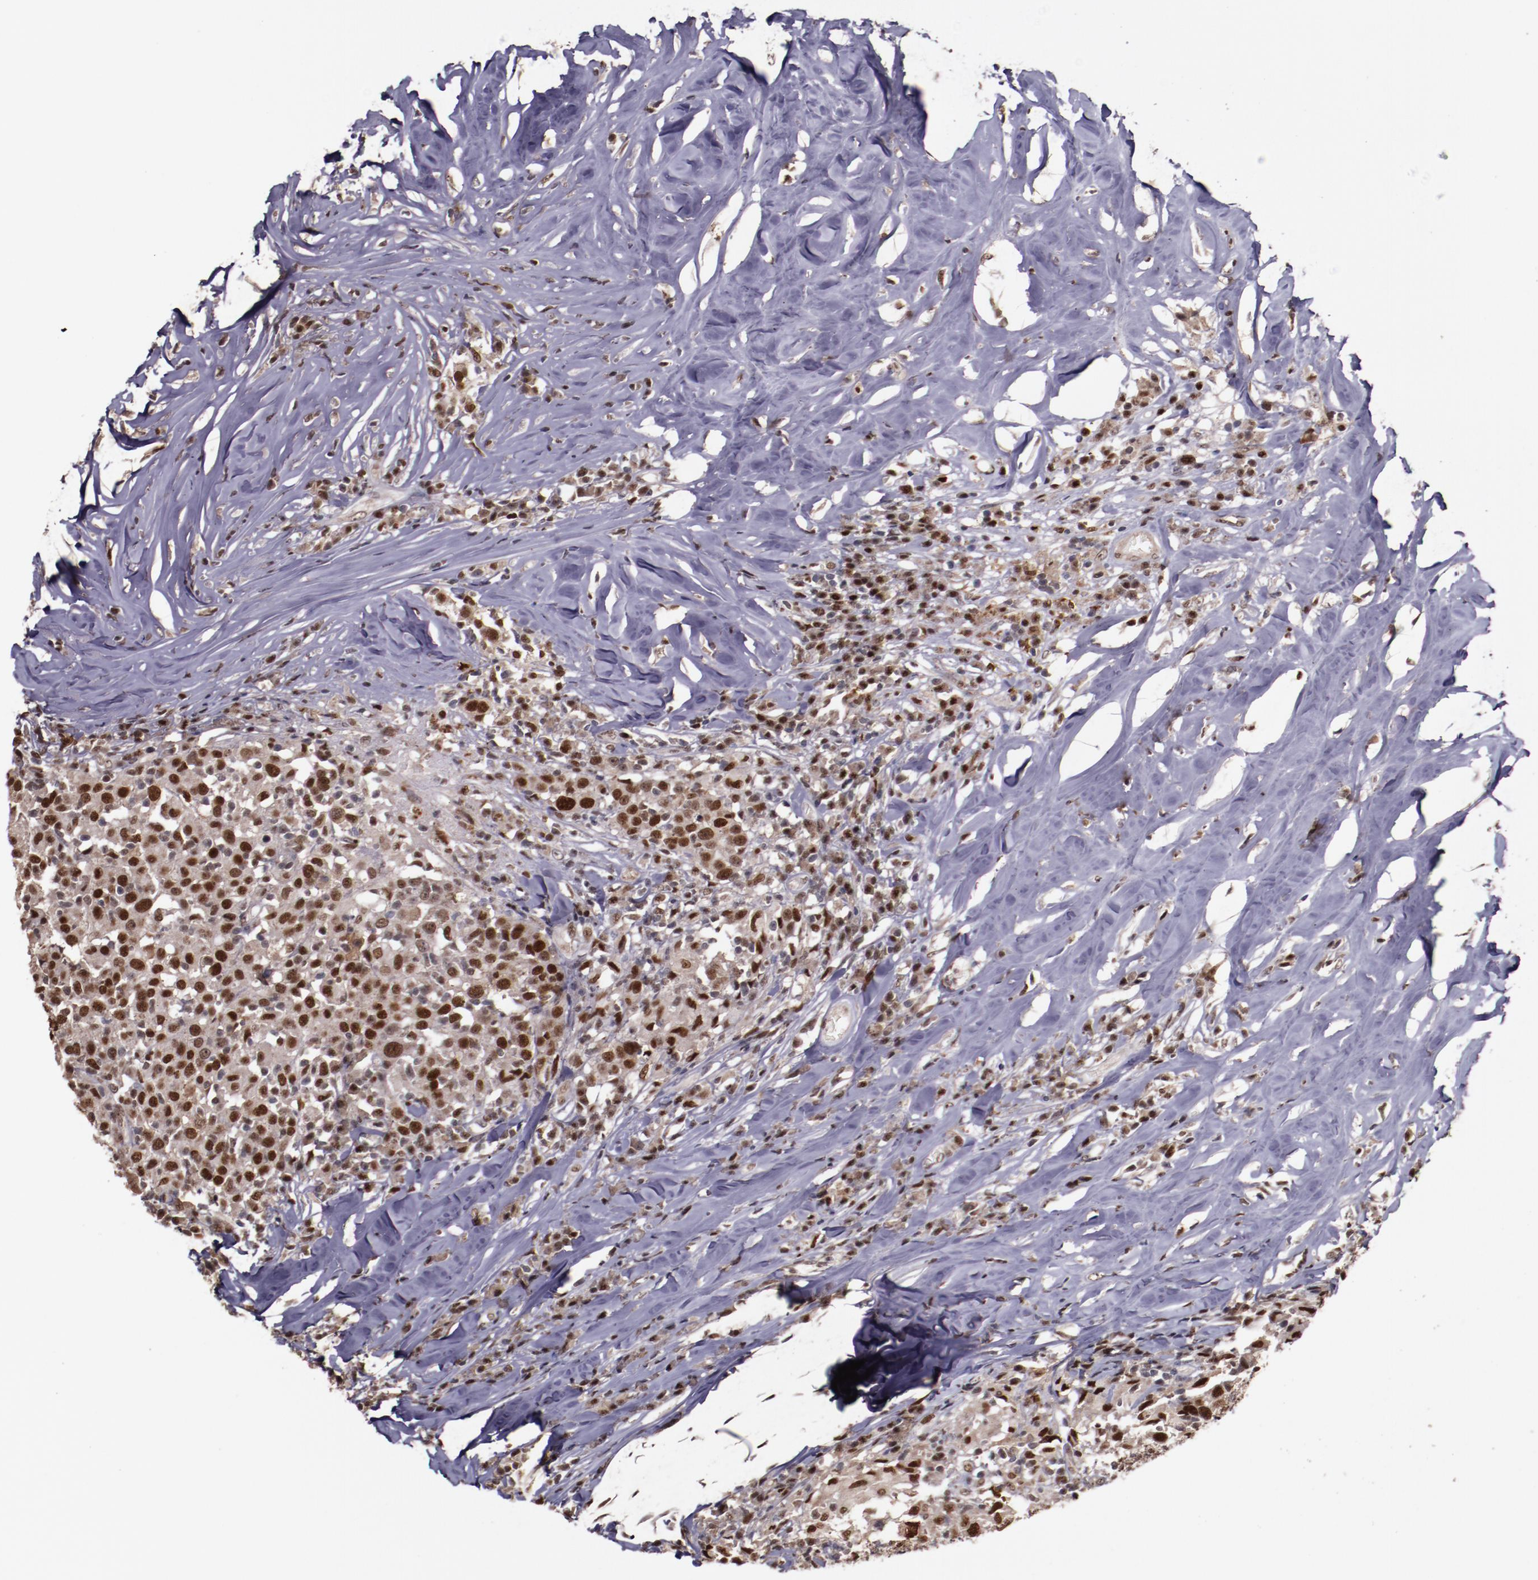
{"staining": {"intensity": "strong", "quantity": ">75%", "location": "nuclear"}, "tissue": "head and neck cancer", "cell_type": "Tumor cells", "image_type": "cancer", "snomed": [{"axis": "morphology", "description": "Adenocarcinoma, NOS"}, {"axis": "topography", "description": "Salivary gland"}, {"axis": "topography", "description": "Head-Neck"}], "caption": "Protein staining by IHC demonstrates strong nuclear positivity in about >75% of tumor cells in head and neck cancer (adenocarcinoma).", "gene": "CHEK2", "patient": {"sex": "female", "age": 65}}